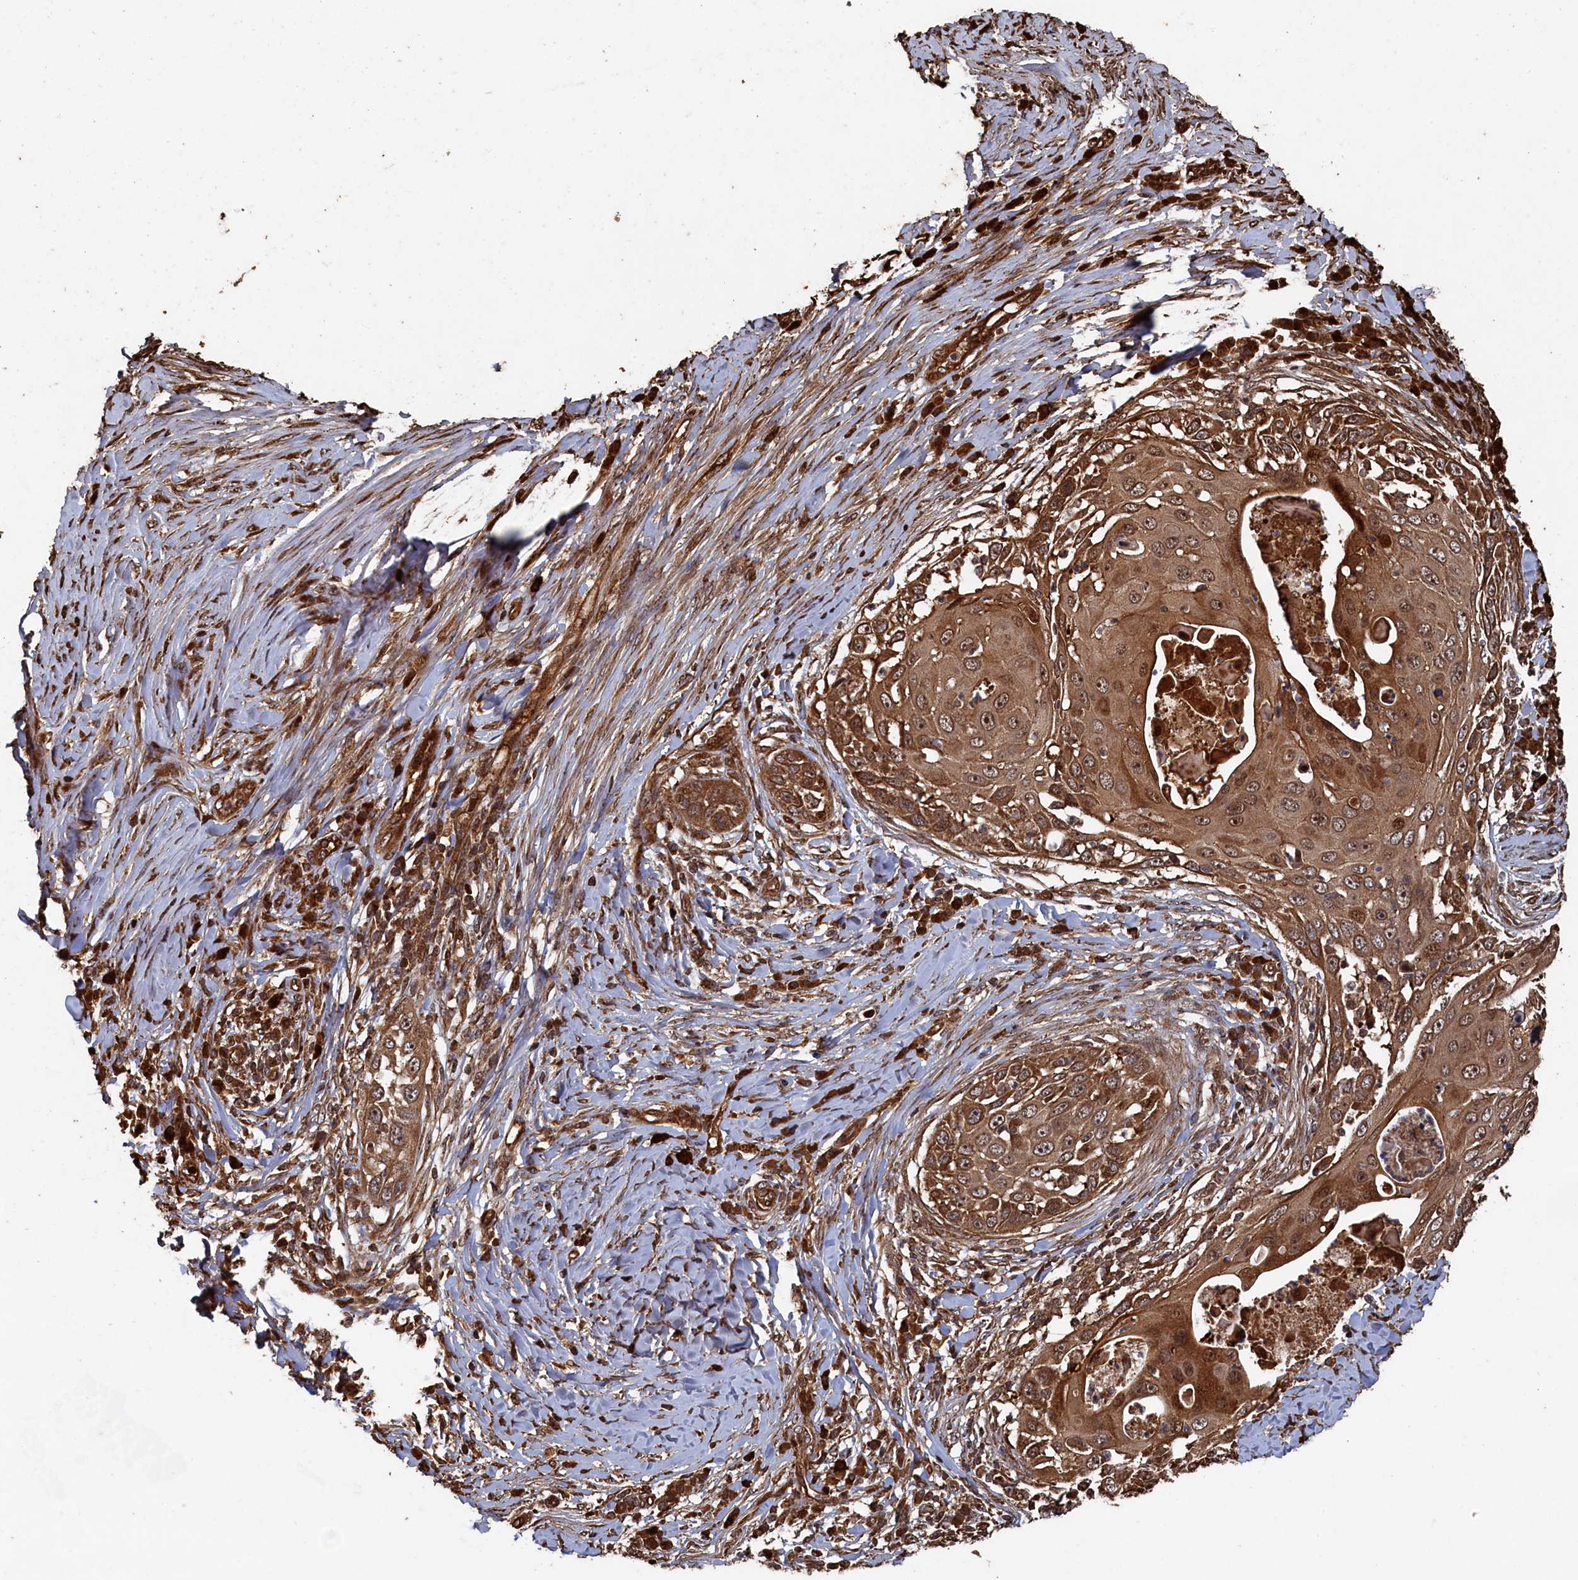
{"staining": {"intensity": "moderate", "quantity": ">75%", "location": "cytoplasmic/membranous,nuclear"}, "tissue": "skin cancer", "cell_type": "Tumor cells", "image_type": "cancer", "snomed": [{"axis": "morphology", "description": "Squamous cell carcinoma, NOS"}, {"axis": "topography", "description": "Skin"}], "caption": "IHC micrograph of human skin cancer (squamous cell carcinoma) stained for a protein (brown), which reveals medium levels of moderate cytoplasmic/membranous and nuclear expression in about >75% of tumor cells.", "gene": "PIGN", "patient": {"sex": "female", "age": 44}}